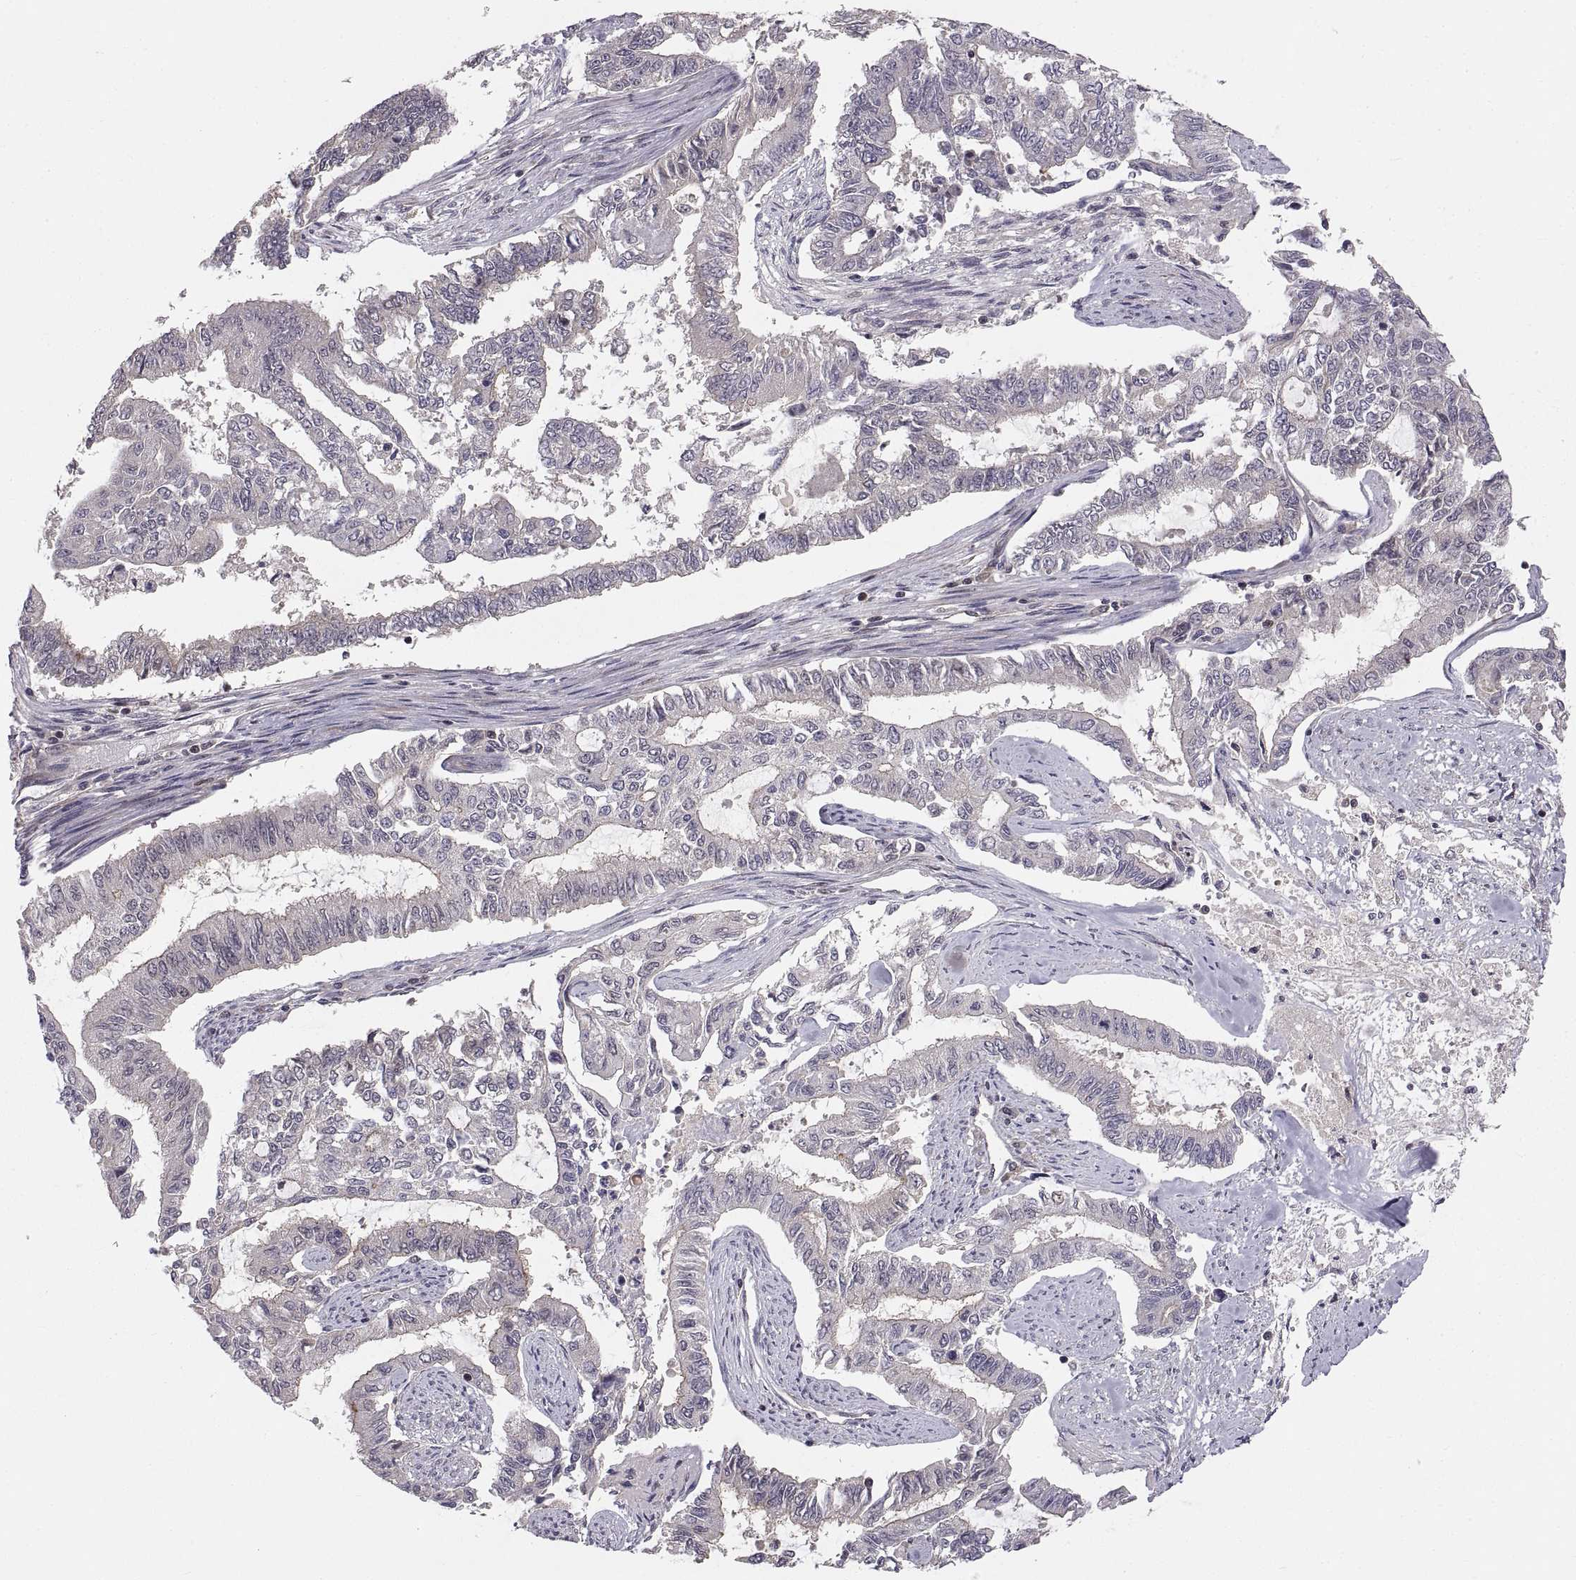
{"staining": {"intensity": "weak", "quantity": "<25%", "location": "cytoplasmic/membranous"}, "tissue": "endometrial cancer", "cell_type": "Tumor cells", "image_type": "cancer", "snomed": [{"axis": "morphology", "description": "Adenocarcinoma, NOS"}, {"axis": "topography", "description": "Uterus"}], "caption": "DAB immunohistochemical staining of adenocarcinoma (endometrial) shows no significant expression in tumor cells. Brightfield microscopy of immunohistochemistry stained with DAB (3,3'-diaminobenzidine) (brown) and hematoxylin (blue), captured at high magnification.", "gene": "ABL2", "patient": {"sex": "female", "age": 59}}